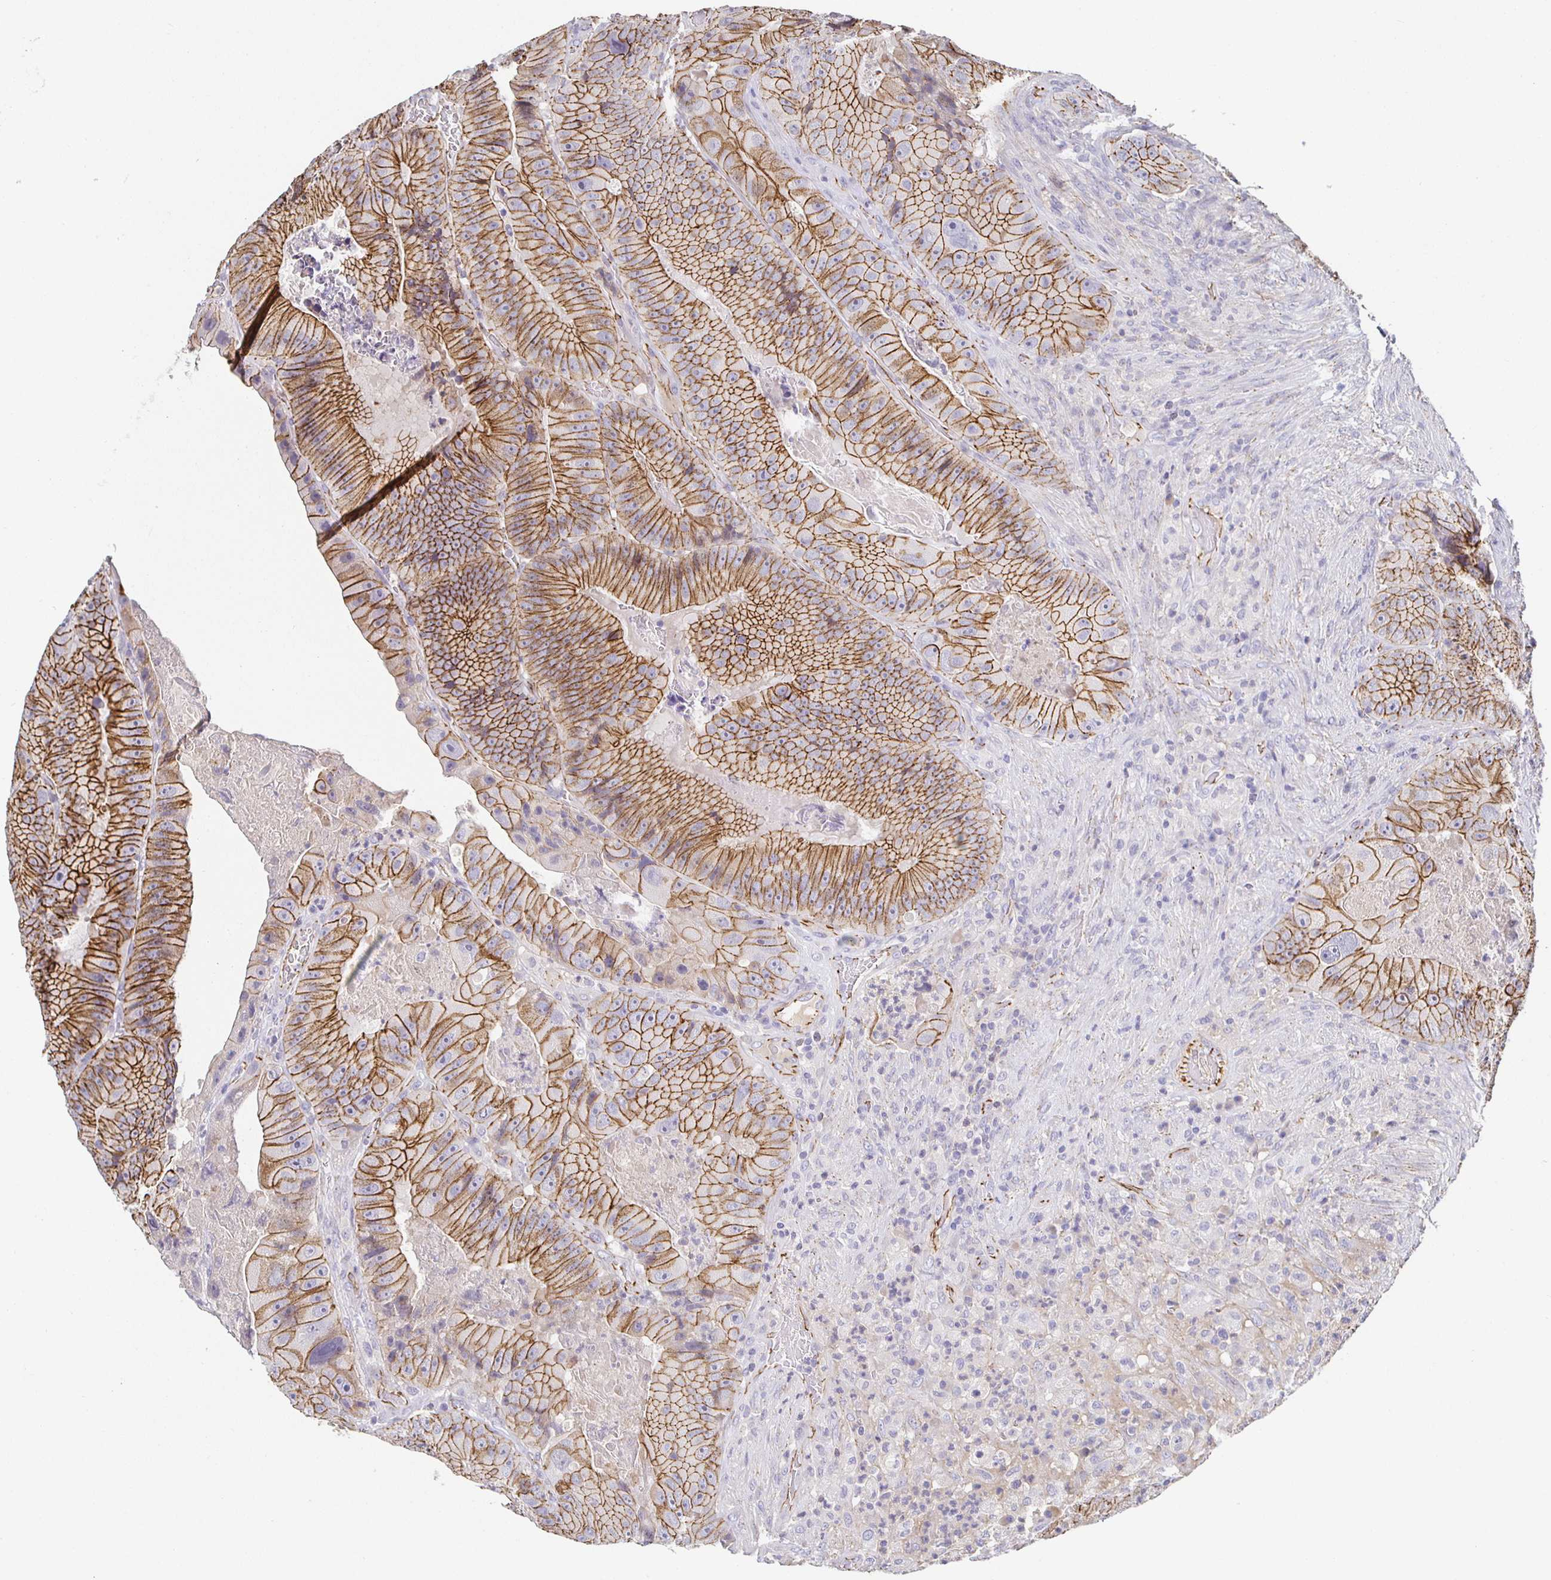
{"staining": {"intensity": "moderate", "quantity": ">75%", "location": "cytoplasmic/membranous"}, "tissue": "colorectal cancer", "cell_type": "Tumor cells", "image_type": "cancer", "snomed": [{"axis": "morphology", "description": "Adenocarcinoma, NOS"}, {"axis": "topography", "description": "Colon"}], "caption": "This photomicrograph demonstrates immunohistochemistry (IHC) staining of human adenocarcinoma (colorectal), with medium moderate cytoplasmic/membranous staining in about >75% of tumor cells.", "gene": "PIWIL3", "patient": {"sex": "female", "age": 86}}